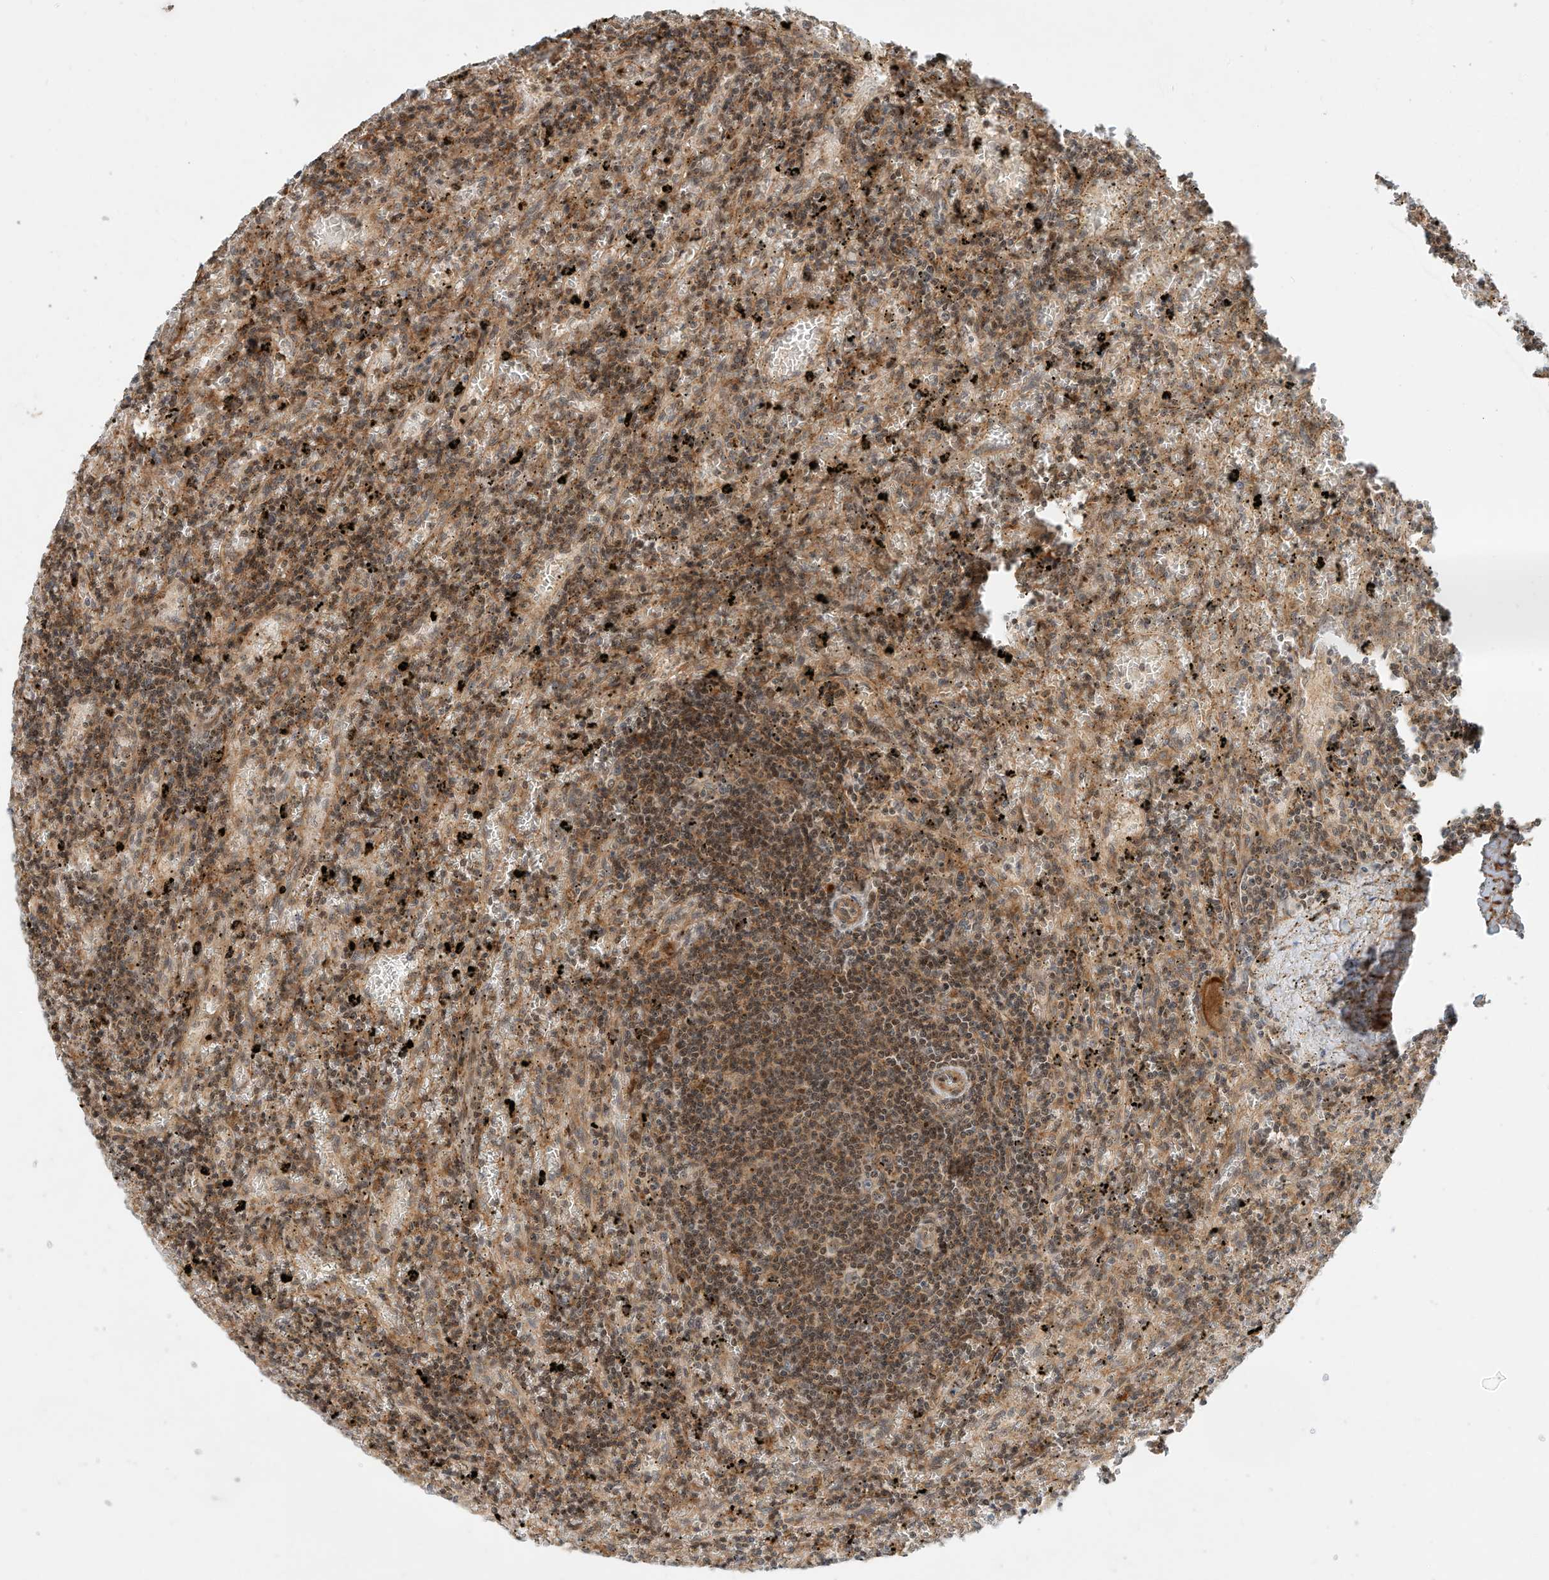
{"staining": {"intensity": "moderate", "quantity": ">75%", "location": "cytoplasmic/membranous,nuclear"}, "tissue": "lymphoma", "cell_type": "Tumor cells", "image_type": "cancer", "snomed": [{"axis": "morphology", "description": "Malignant lymphoma, non-Hodgkin's type, Low grade"}, {"axis": "topography", "description": "Spleen"}], "caption": "A brown stain shows moderate cytoplasmic/membranous and nuclear expression of a protein in low-grade malignant lymphoma, non-Hodgkin's type tumor cells.", "gene": "CPAMD8", "patient": {"sex": "male", "age": 76}}